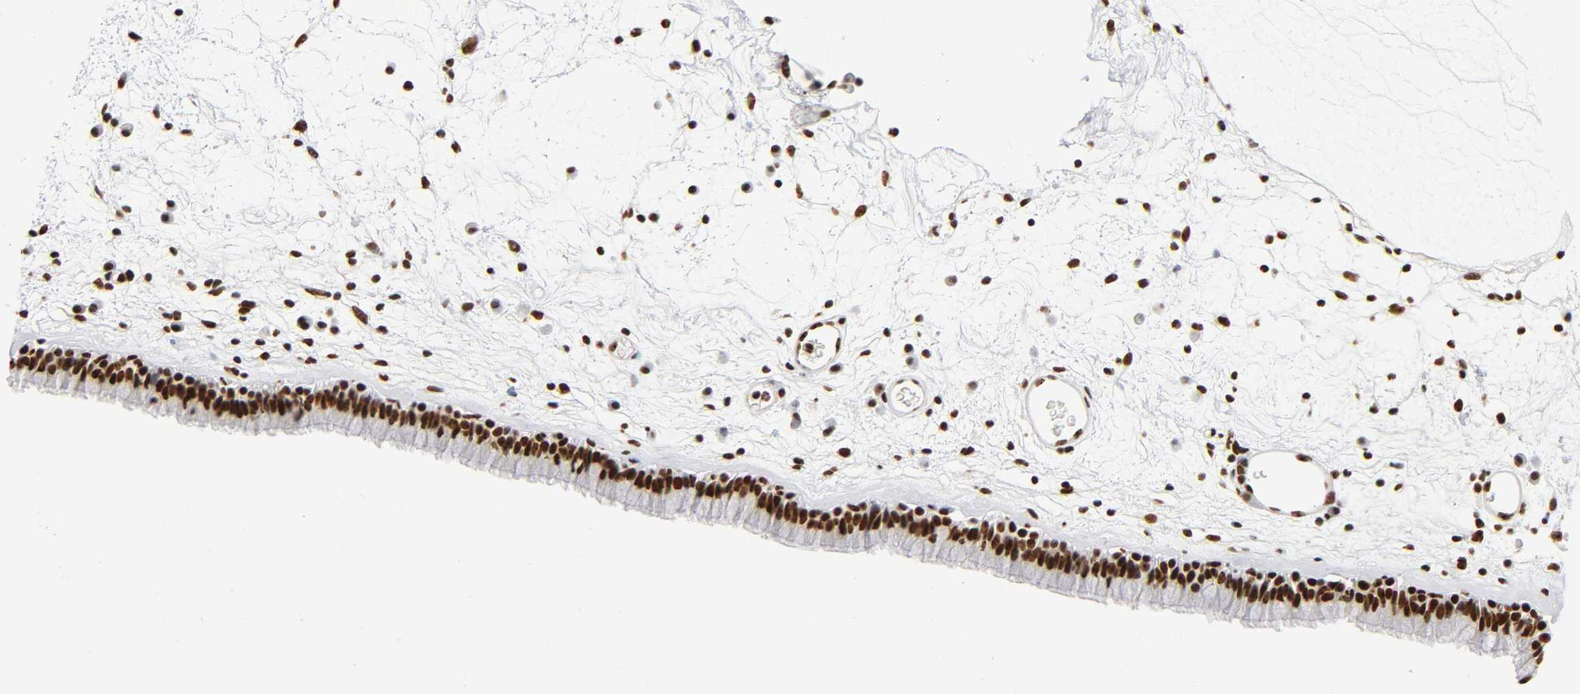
{"staining": {"intensity": "strong", "quantity": ">75%", "location": "nuclear"}, "tissue": "nasopharynx", "cell_type": "Respiratory epithelial cells", "image_type": "normal", "snomed": [{"axis": "morphology", "description": "Normal tissue, NOS"}, {"axis": "morphology", "description": "Inflammation, NOS"}, {"axis": "topography", "description": "Nasopharynx"}], "caption": "Unremarkable nasopharynx exhibits strong nuclear positivity in about >75% of respiratory epithelial cells, visualized by immunohistochemistry.", "gene": "UBTF", "patient": {"sex": "male", "age": 48}}